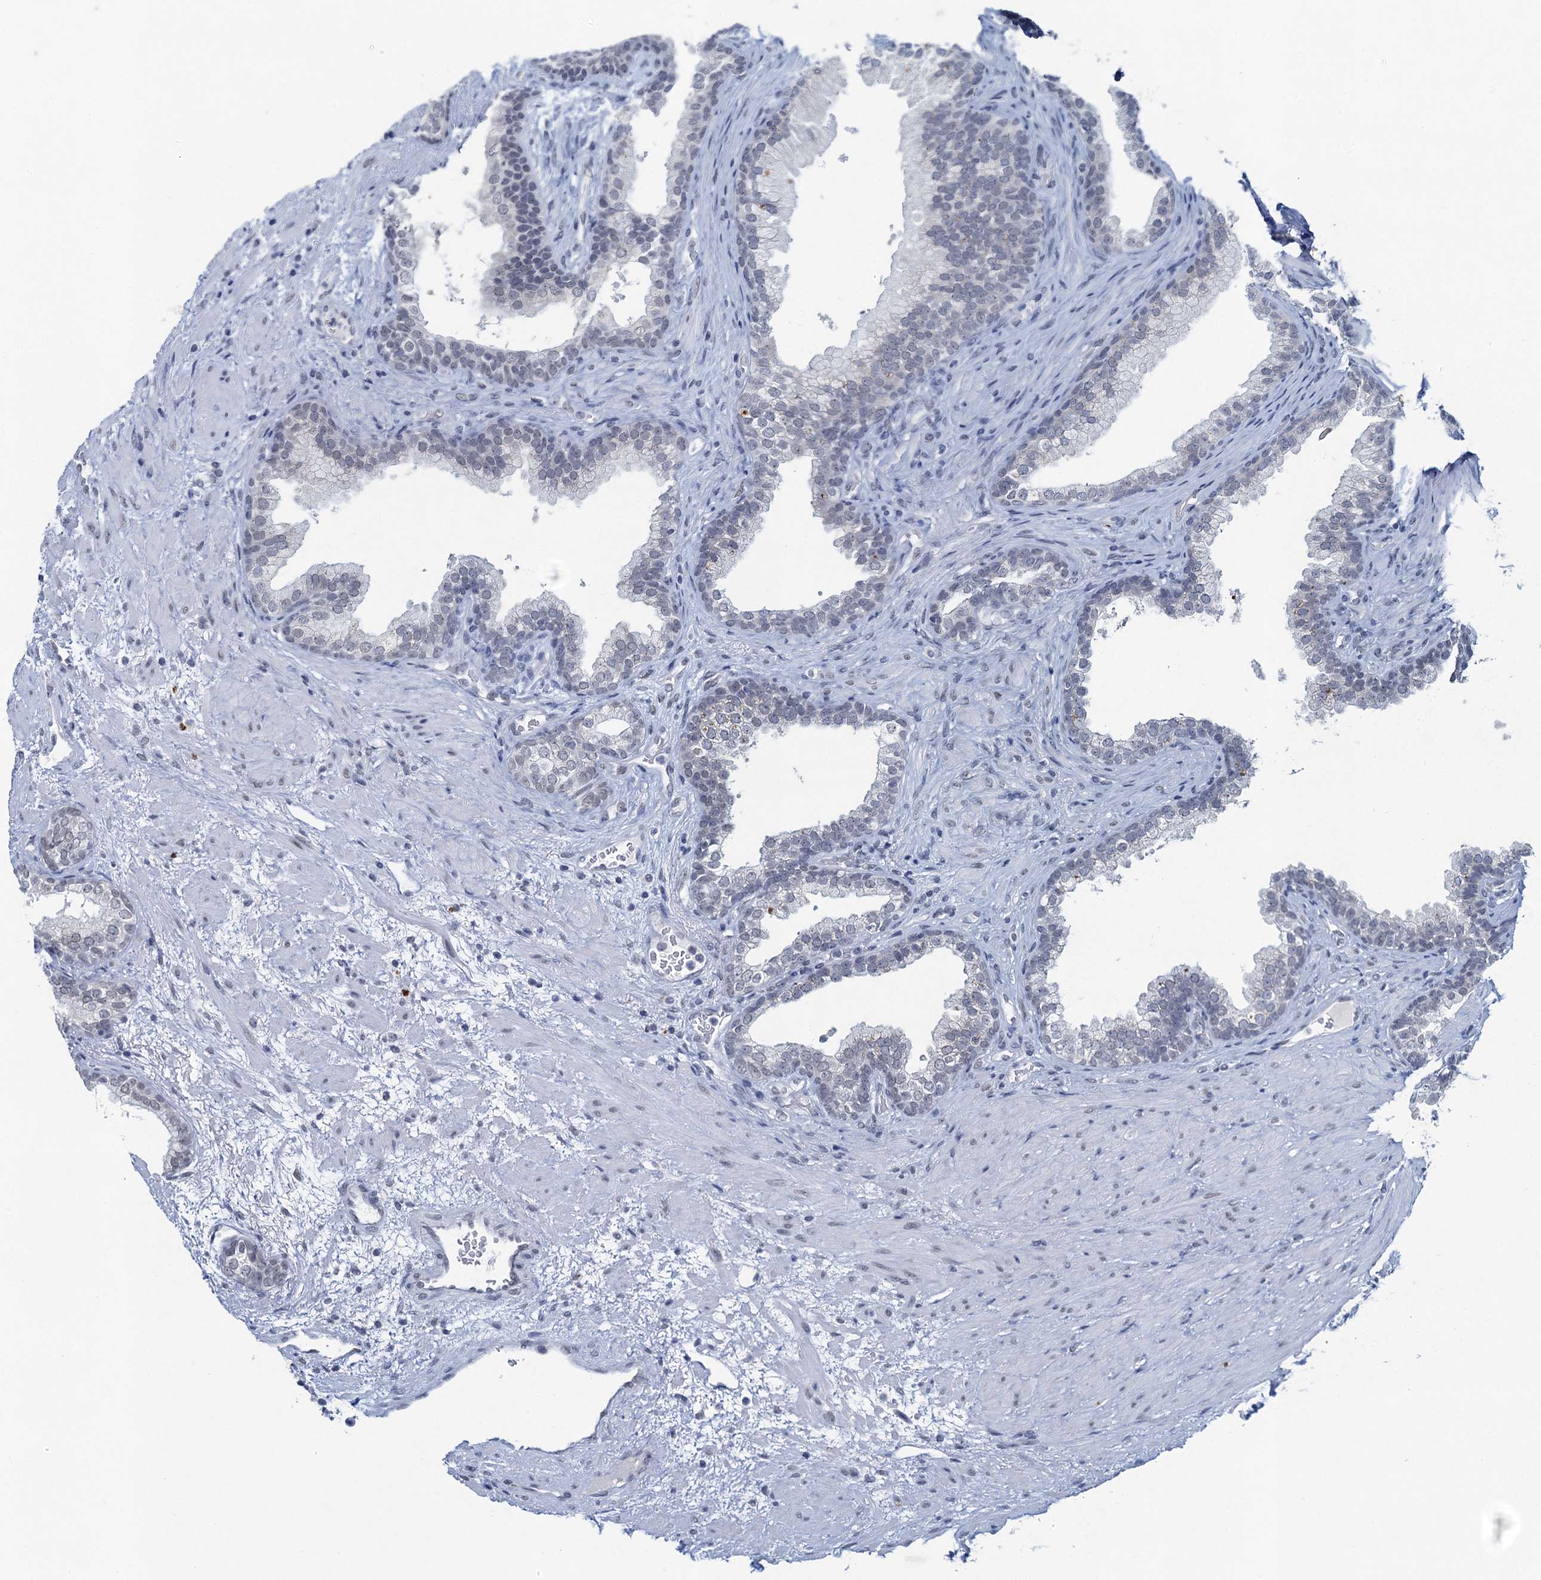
{"staining": {"intensity": "negative", "quantity": "none", "location": "none"}, "tissue": "prostate", "cell_type": "Glandular cells", "image_type": "normal", "snomed": [{"axis": "morphology", "description": "Normal tissue, NOS"}, {"axis": "topography", "description": "Prostate"}], "caption": "Immunohistochemistry (IHC) photomicrograph of benign human prostate stained for a protein (brown), which demonstrates no expression in glandular cells.", "gene": "ENSG00000230707", "patient": {"sex": "male", "age": 76}}